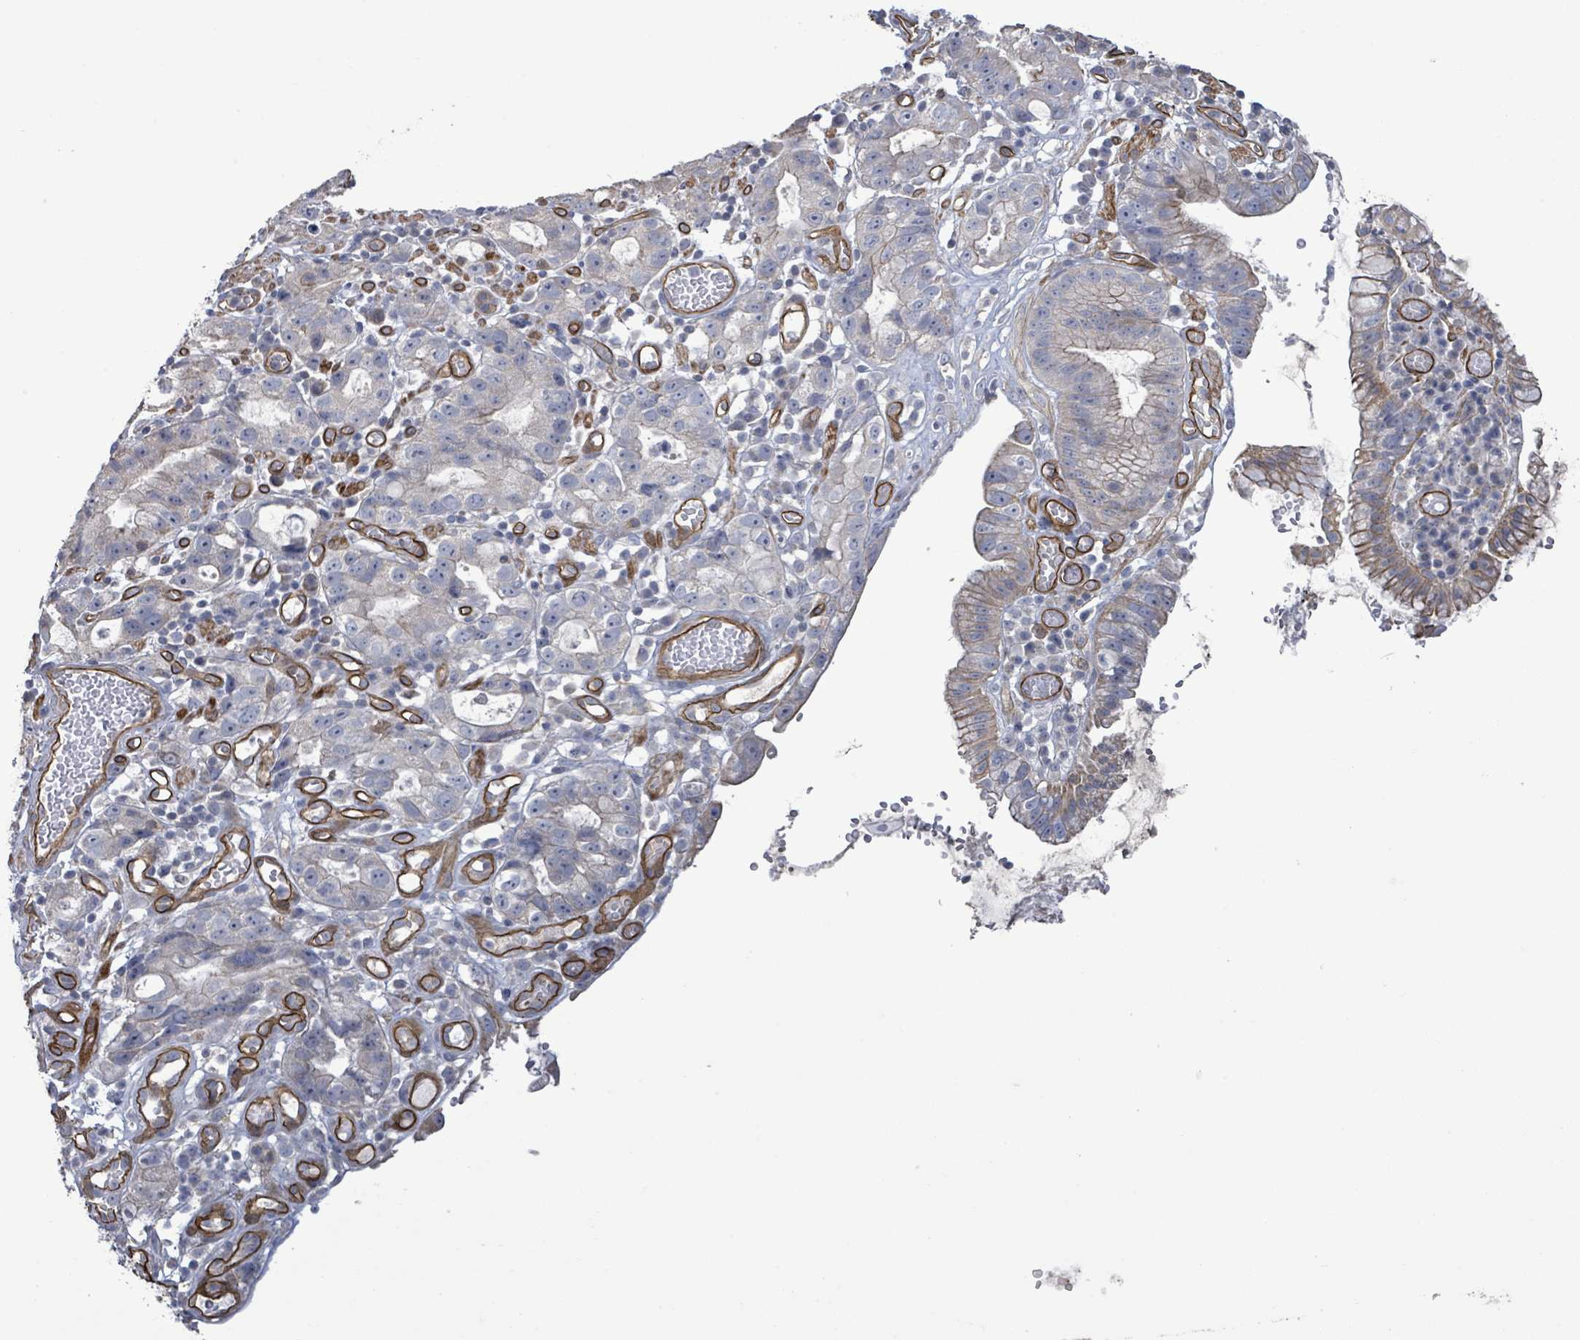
{"staining": {"intensity": "weak", "quantity": "<25%", "location": "cytoplasmic/membranous"}, "tissue": "stomach cancer", "cell_type": "Tumor cells", "image_type": "cancer", "snomed": [{"axis": "morphology", "description": "Adenocarcinoma, NOS"}, {"axis": "topography", "description": "Stomach"}], "caption": "There is no significant expression in tumor cells of adenocarcinoma (stomach).", "gene": "KANK3", "patient": {"sex": "male", "age": 55}}